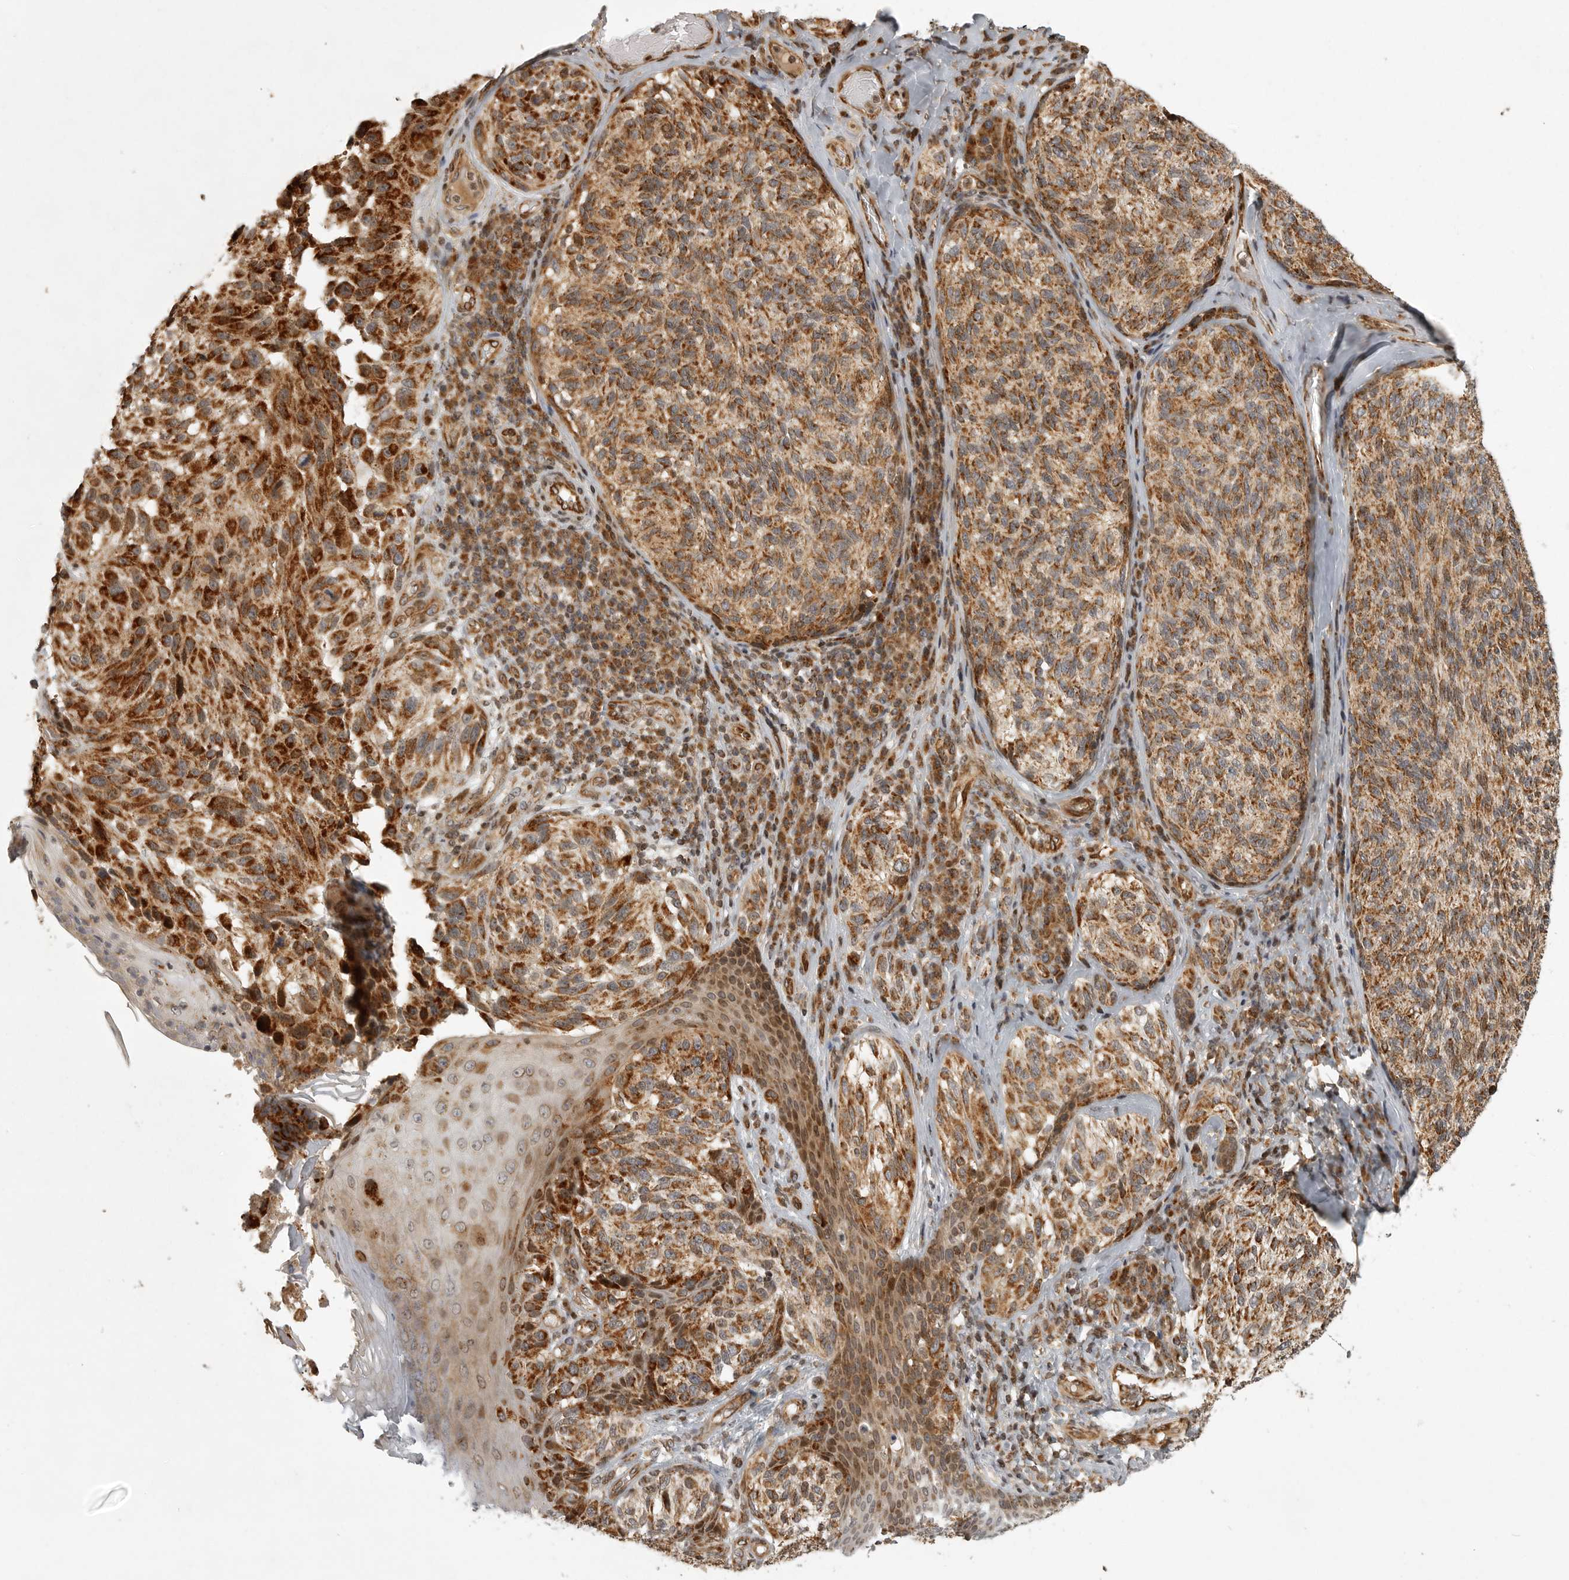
{"staining": {"intensity": "strong", "quantity": ">75%", "location": "cytoplasmic/membranous"}, "tissue": "melanoma", "cell_type": "Tumor cells", "image_type": "cancer", "snomed": [{"axis": "morphology", "description": "Malignant melanoma, NOS"}, {"axis": "topography", "description": "Skin"}], "caption": "IHC of malignant melanoma shows high levels of strong cytoplasmic/membranous positivity in about >75% of tumor cells.", "gene": "NARS2", "patient": {"sex": "female", "age": 73}}